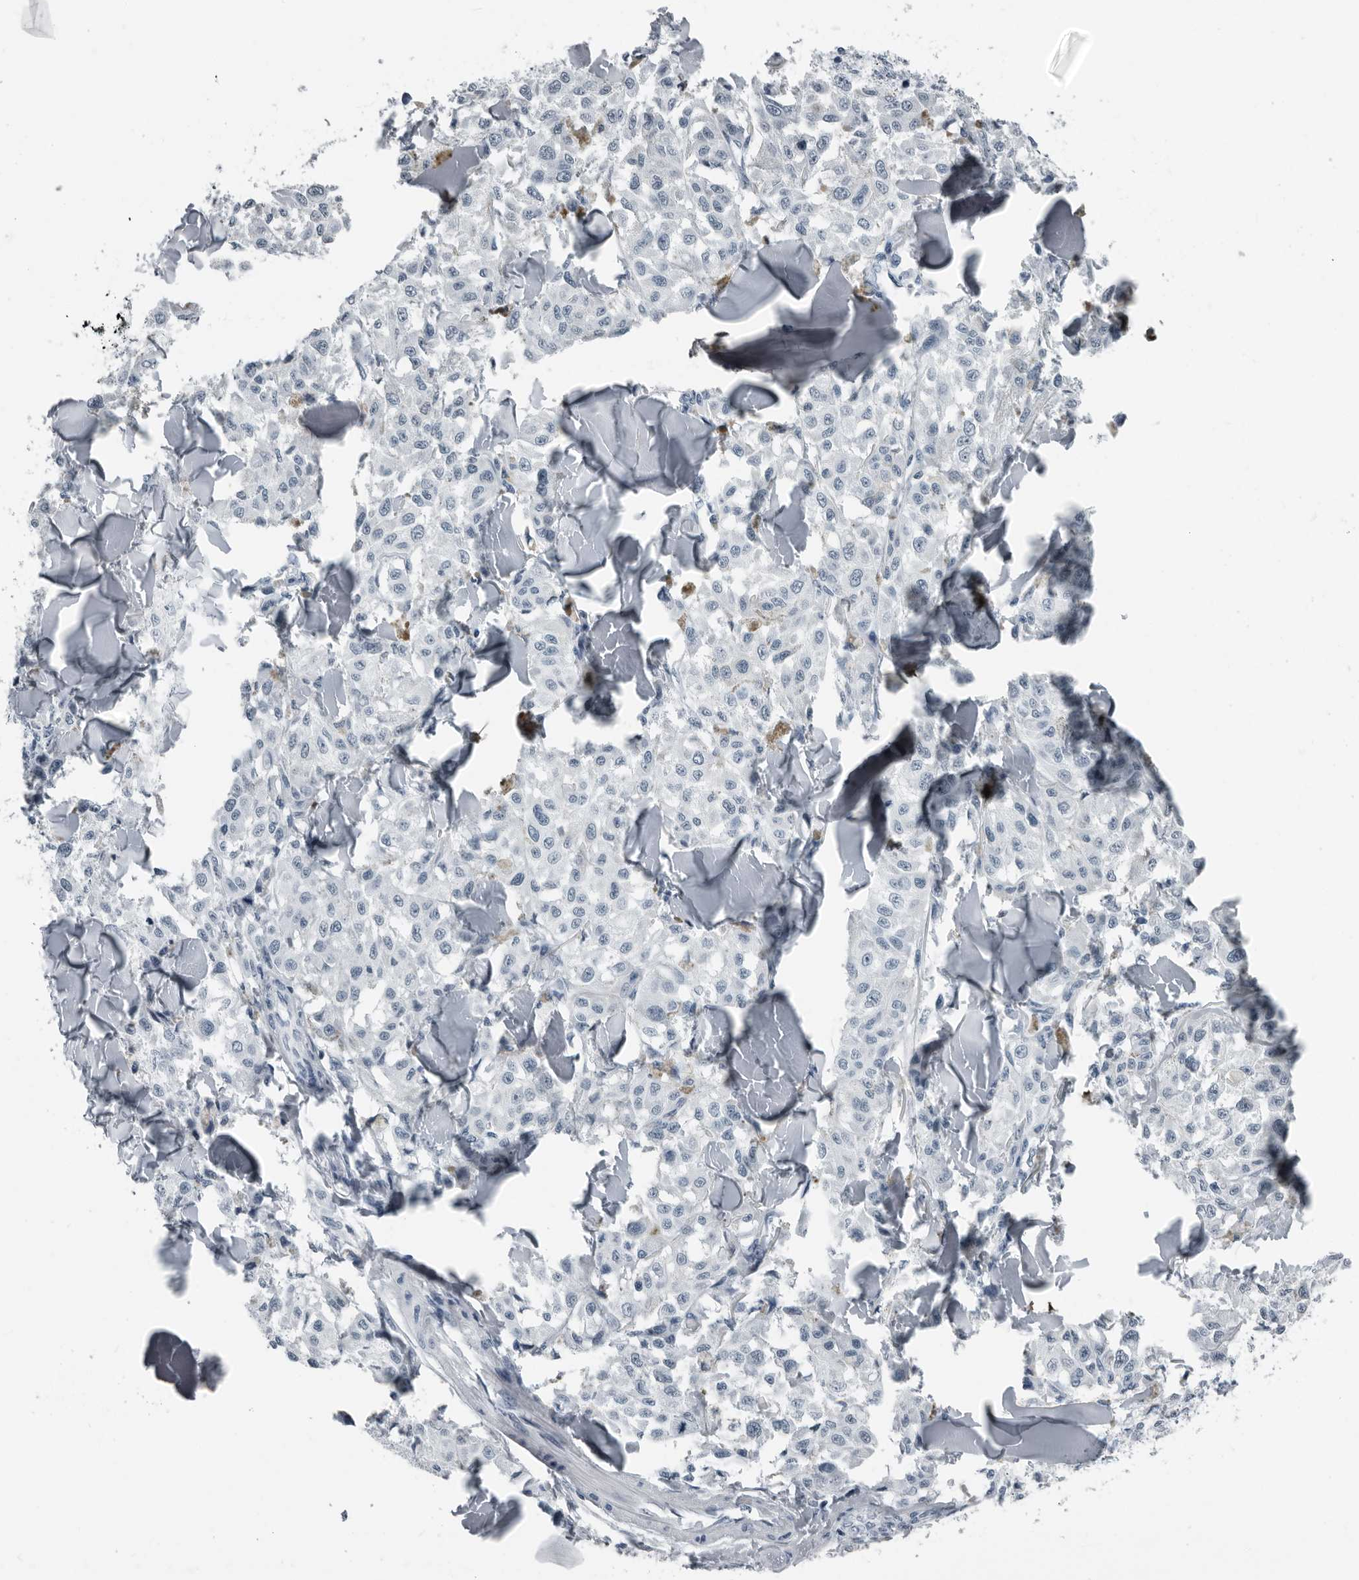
{"staining": {"intensity": "negative", "quantity": "none", "location": "none"}, "tissue": "melanoma", "cell_type": "Tumor cells", "image_type": "cancer", "snomed": [{"axis": "morphology", "description": "Malignant melanoma, NOS"}, {"axis": "topography", "description": "Skin"}], "caption": "Protein analysis of malignant melanoma displays no significant expression in tumor cells. (DAB (3,3'-diaminobenzidine) immunohistochemistry (IHC) visualized using brightfield microscopy, high magnification).", "gene": "PRSS1", "patient": {"sex": "female", "age": 64}}